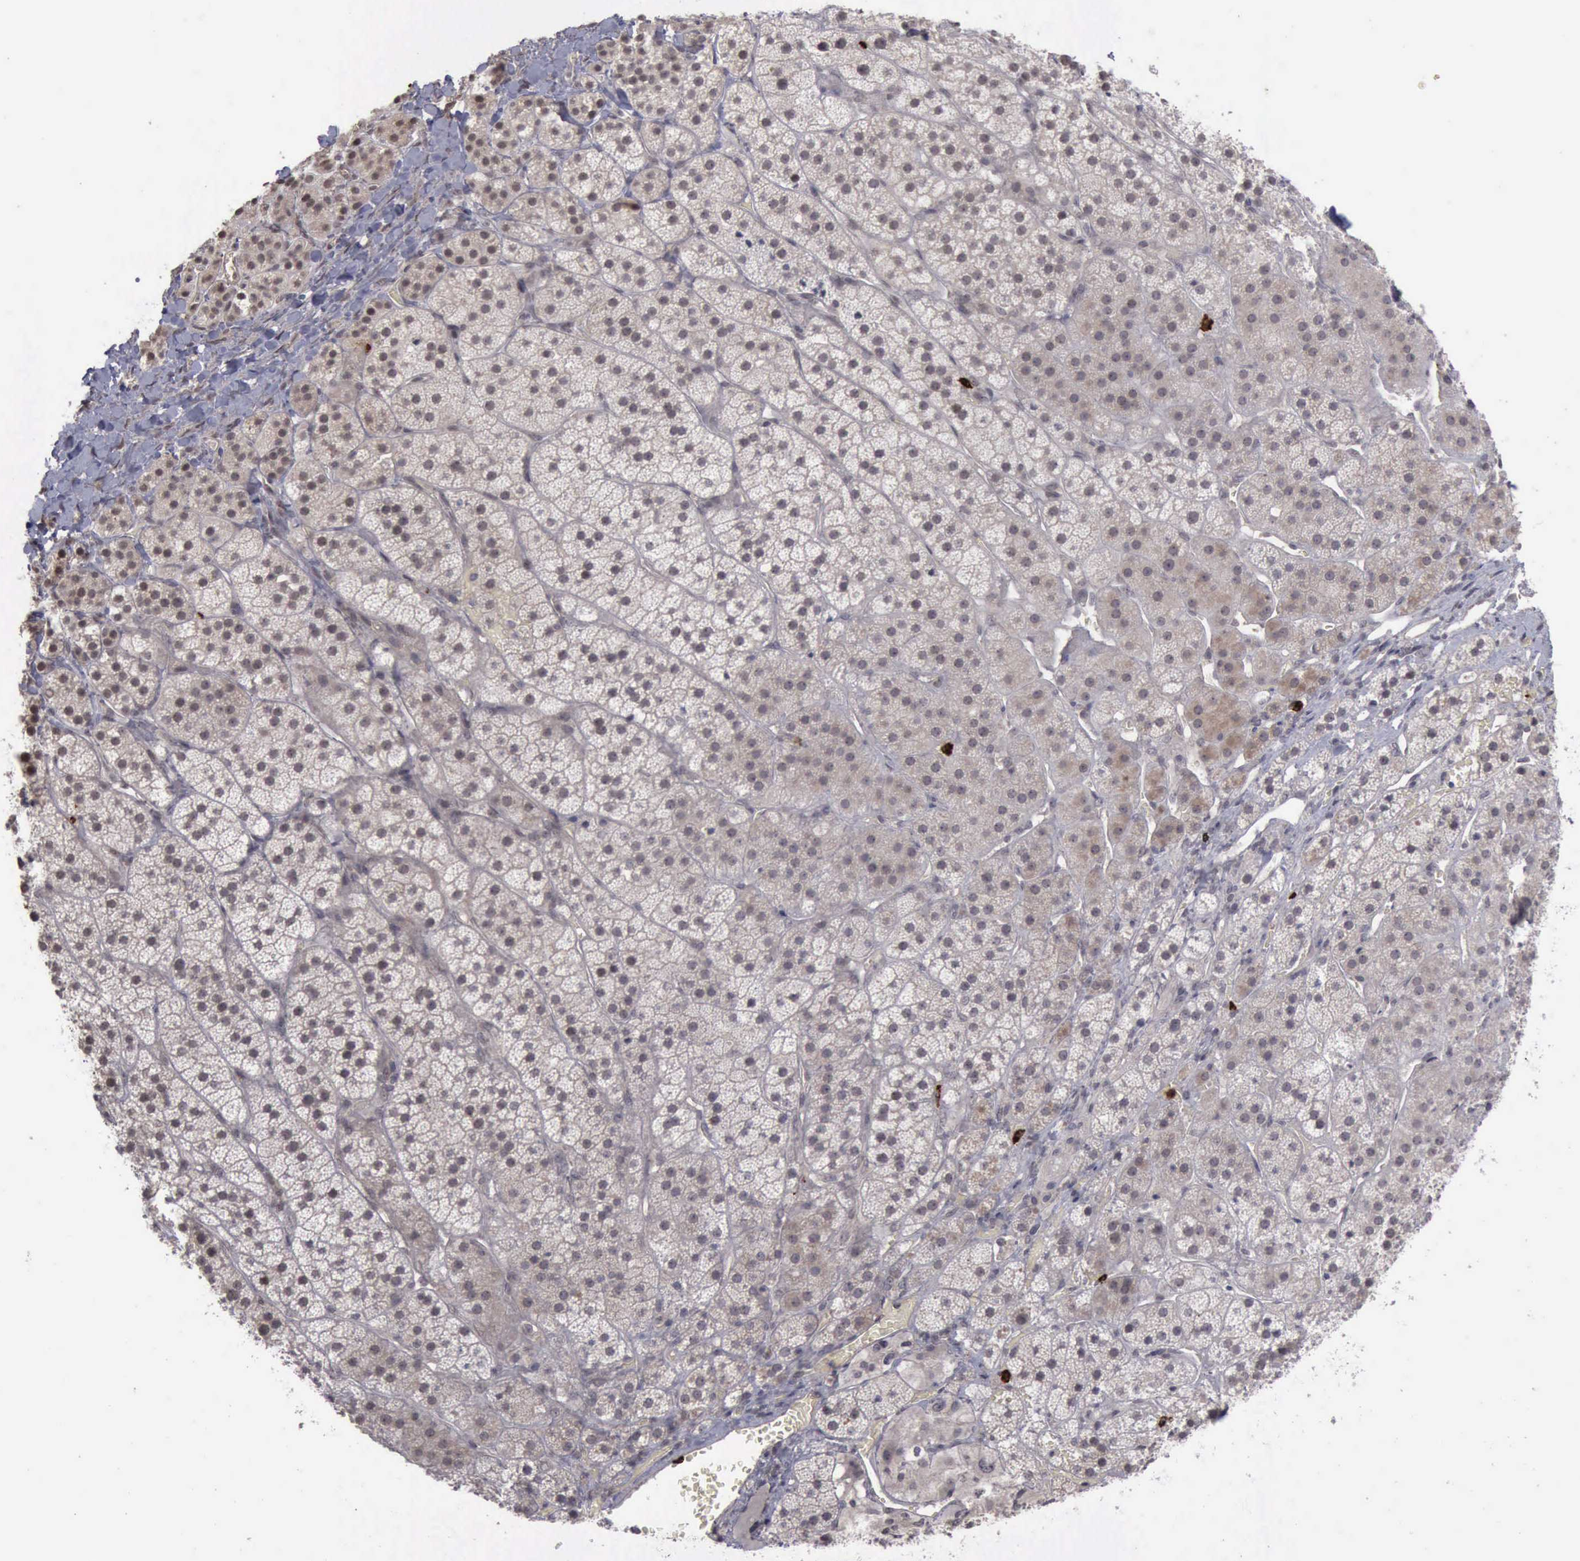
{"staining": {"intensity": "negative", "quantity": "none", "location": "none"}, "tissue": "adrenal gland", "cell_type": "Glandular cells", "image_type": "normal", "snomed": [{"axis": "morphology", "description": "Normal tissue, NOS"}, {"axis": "topography", "description": "Adrenal gland"}], "caption": "Protein analysis of unremarkable adrenal gland shows no significant staining in glandular cells. The staining is performed using DAB brown chromogen with nuclei counter-stained in using hematoxylin.", "gene": "MMP9", "patient": {"sex": "female", "age": 44}}